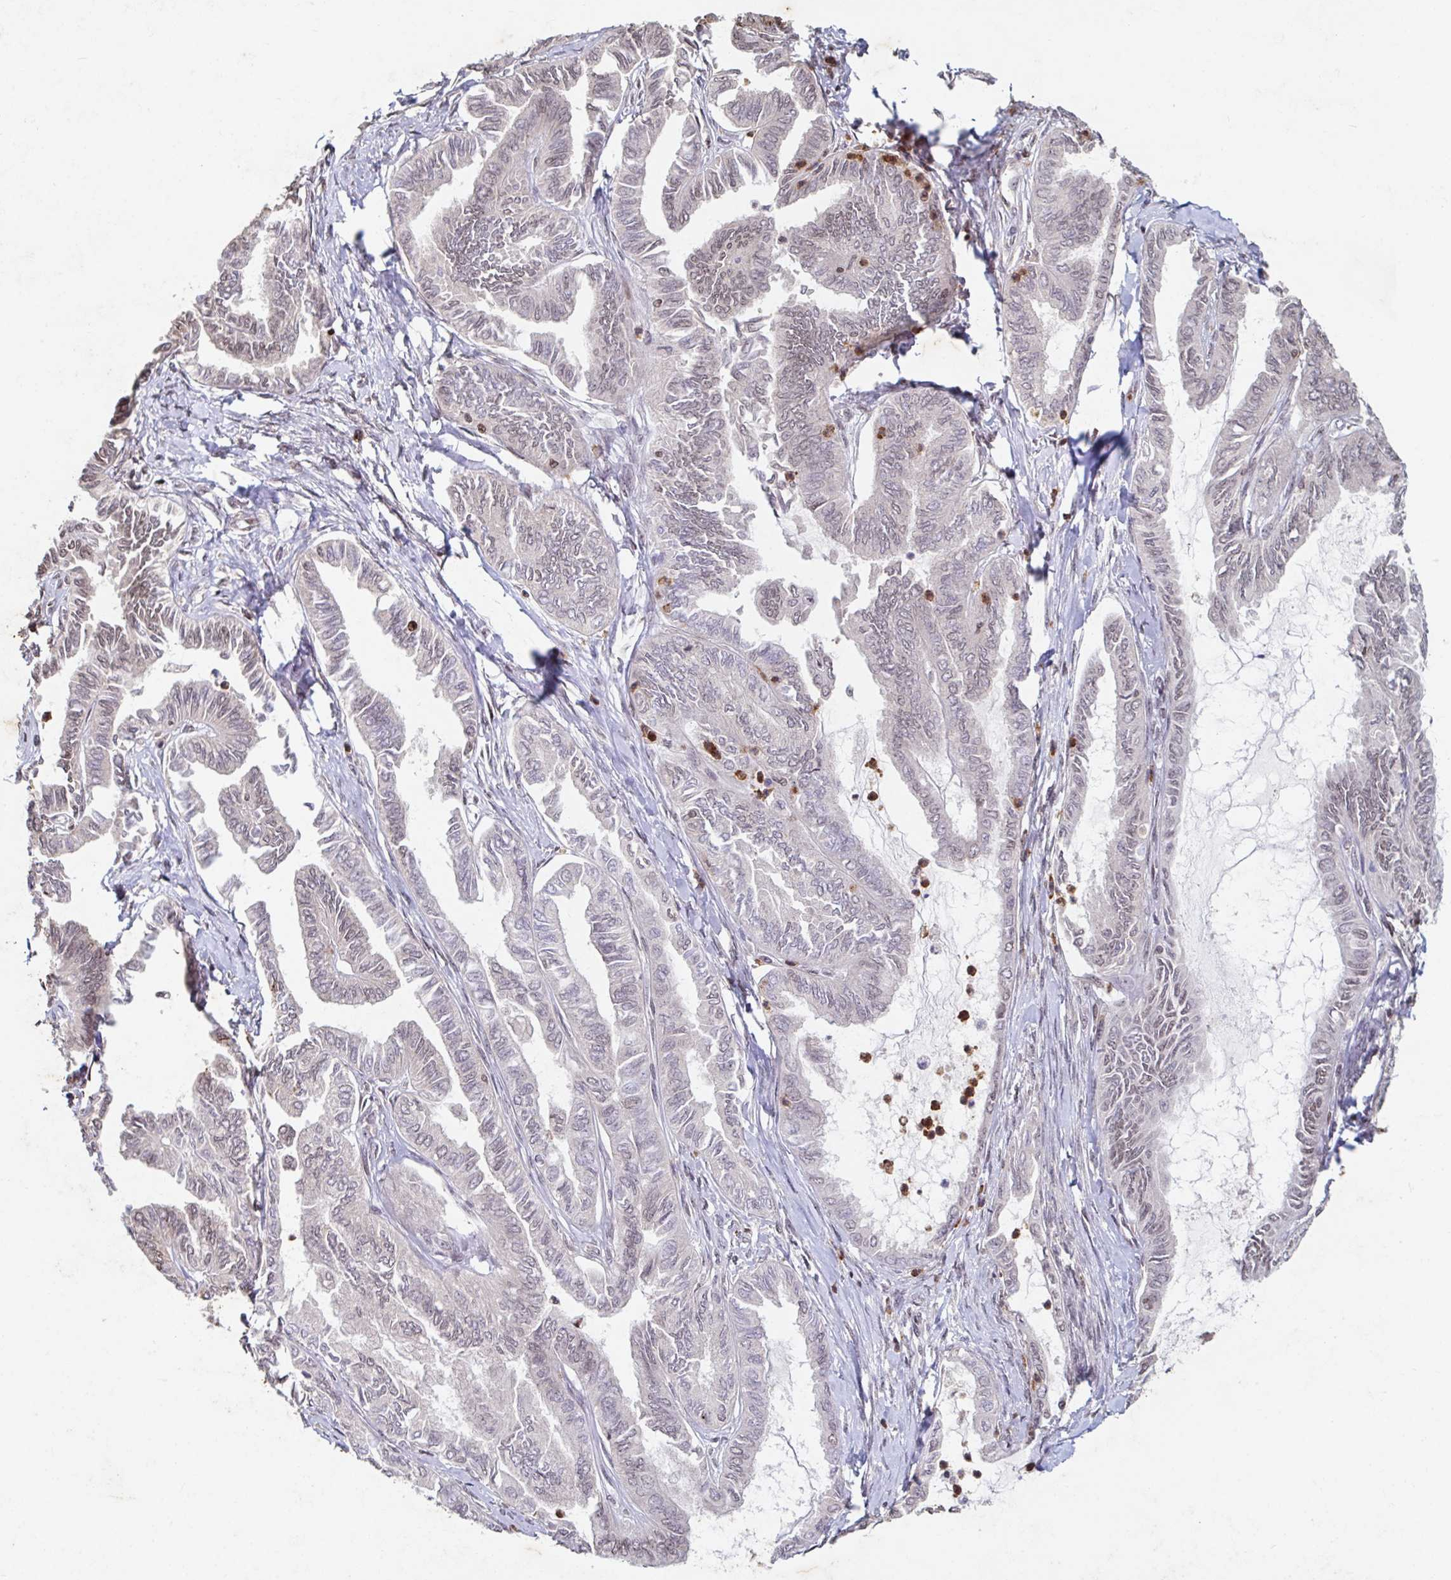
{"staining": {"intensity": "weak", "quantity": "<25%", "location": "nuclear"}, "tissue": "ovarian cancer", "cell_type": "Tumor cells", "image_type": "cancer", "snomed": [{"axis": "morphology", "description": "Carcinoma, endometroid"}, {"axis": "topography", "description": "Ovary"}], "caption": "High power microscopy photomicrograph of an immunohistochemistry micrograph of ovarian cancer, revealing no significant positivity in tumor cells.", "gene": "C19orf53", "patient": {"sex": "female", "age": 70}}